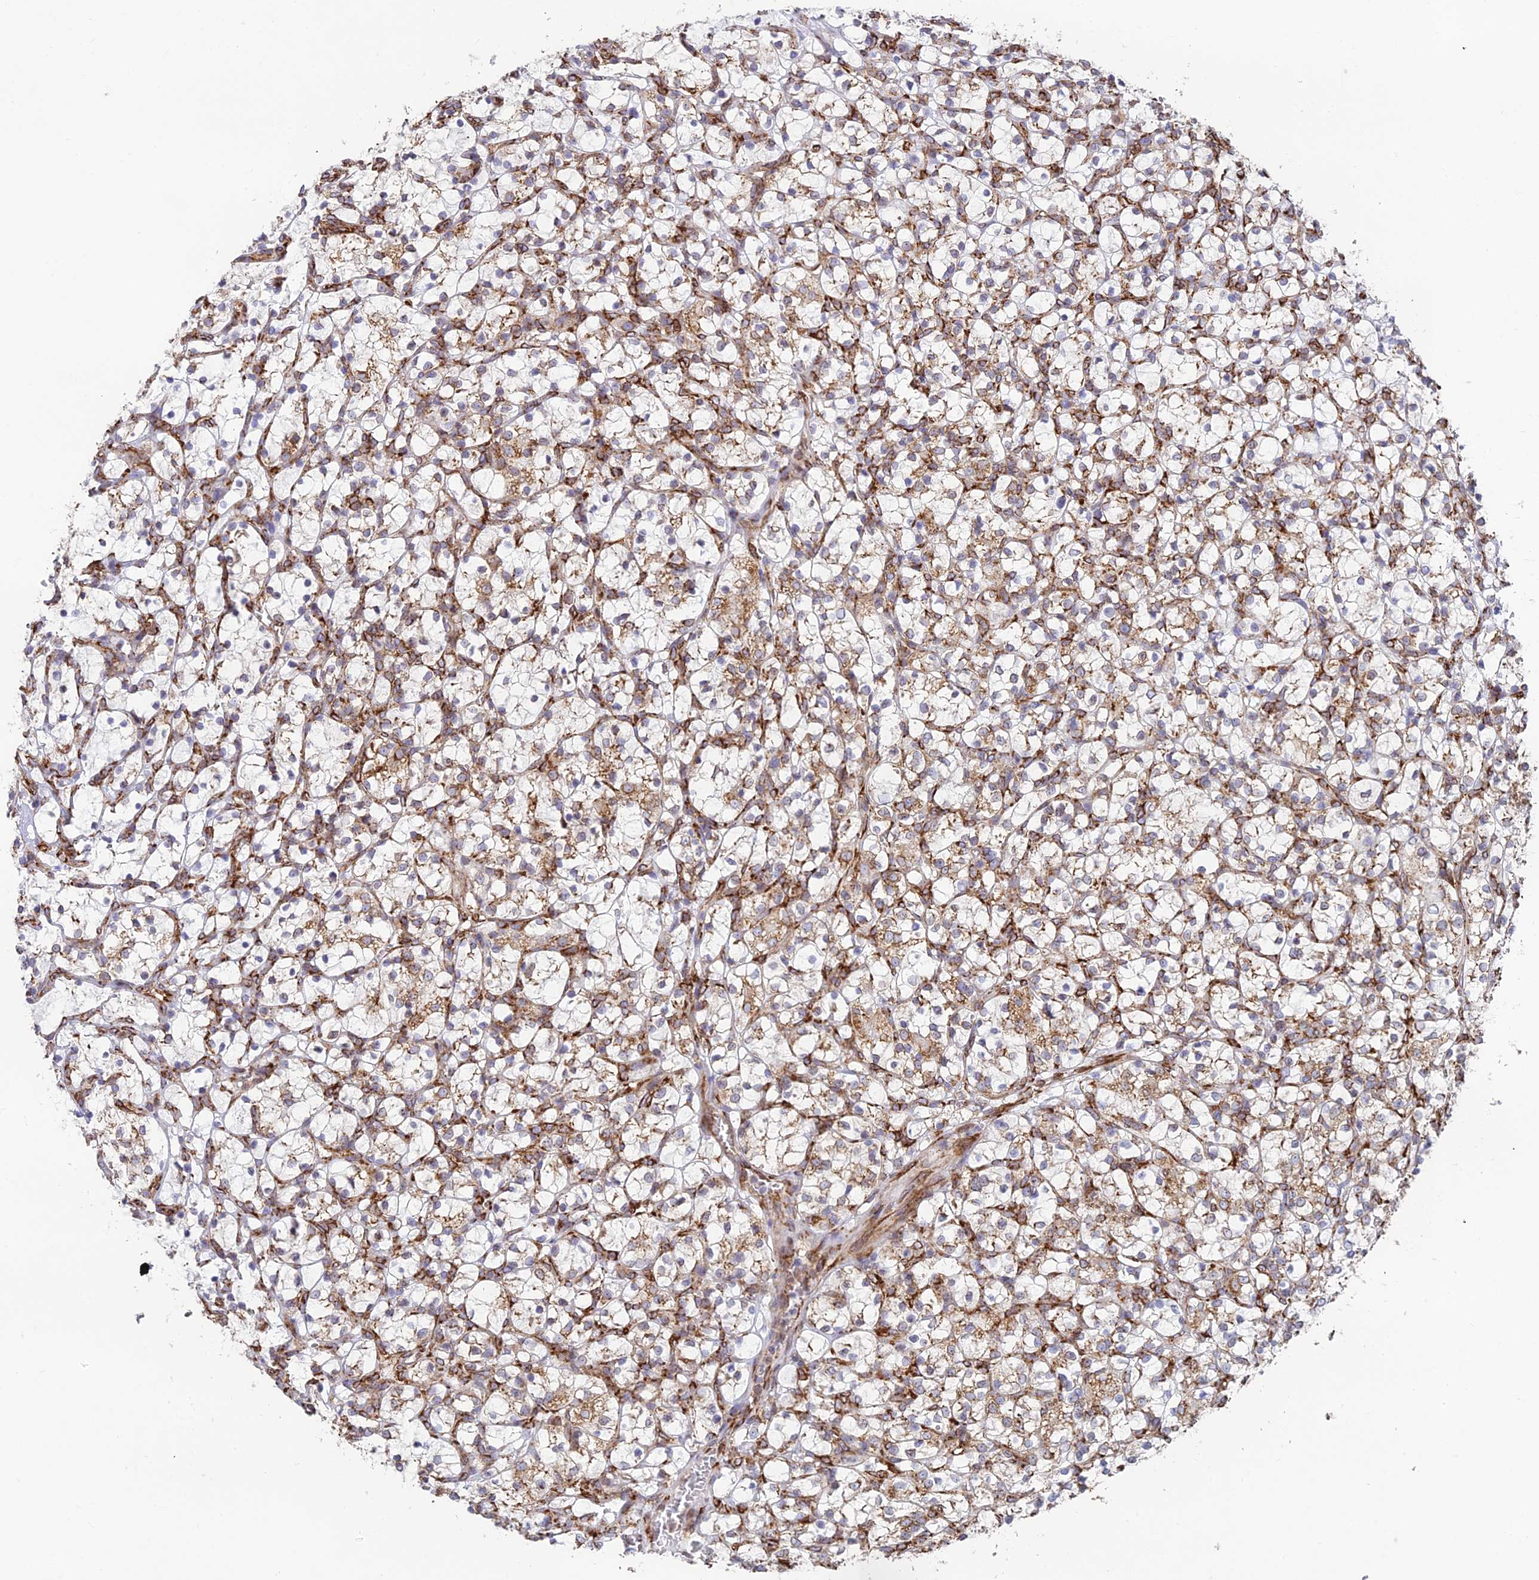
{"staining": {"intensity": "moderate", "quantity": "<25%", "location": "cytoplasmic/membranous"}, "tissue": "renal cancer", "cell_type": "Tumor cells", "image_type": "cancer", "snomed": [{"axis": "morphology", "description": "Adenocarcinoma, NOS"}, {"axis": "topography", "description": "Kidney"}], "caption": "Protein staining reveals moderate cytoplasmic/membranous expression in approximately <25% of tumor cells in renal cancer (adenocarcinoma). The protein of interest is shown in brown color, while the nuclei are stained blue.", "gene": "CCDC69", "patient": {"sex": "female", "age": 69}}